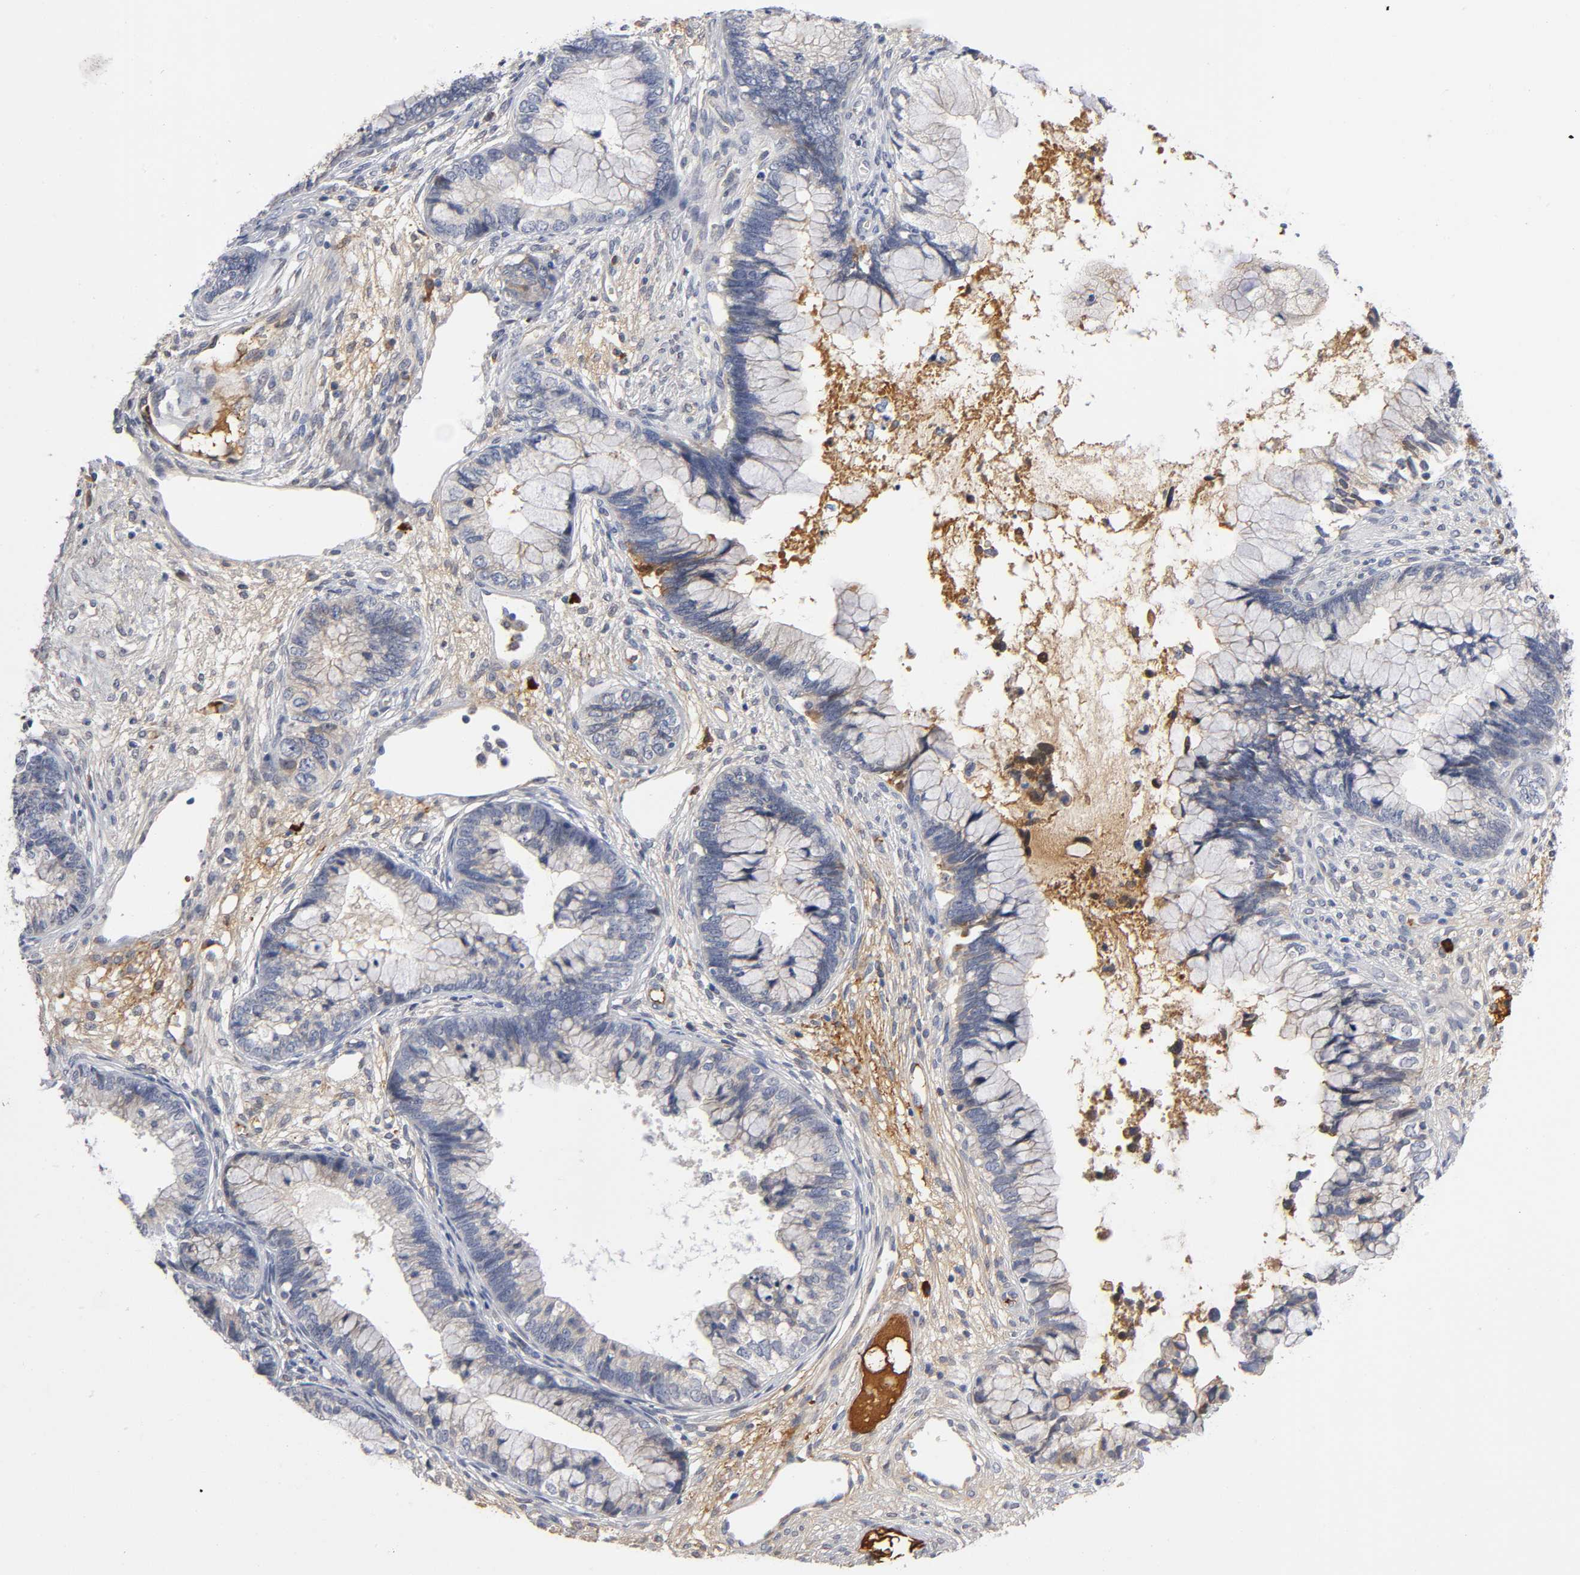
{"staining": {"intensity": "weak", "quantity": "<25%", "location": "cytoplasmic/membranous"}, "tissue": "cervical cancer", "cell_type": "Tumor cells", "image_type": "cancer", "snomed": [{"axis": "morphology", "description": "Adenocarcinoma, NOS"}, {"axis": "topography", "description": "Cervix"}], "caption": "Human adenocarcinoma (cervical) stained for a protein using IHC reveals no positivity in tumor cells.", "gene": "NOVA1", "patient": {"sex": "female", "age": 44}}